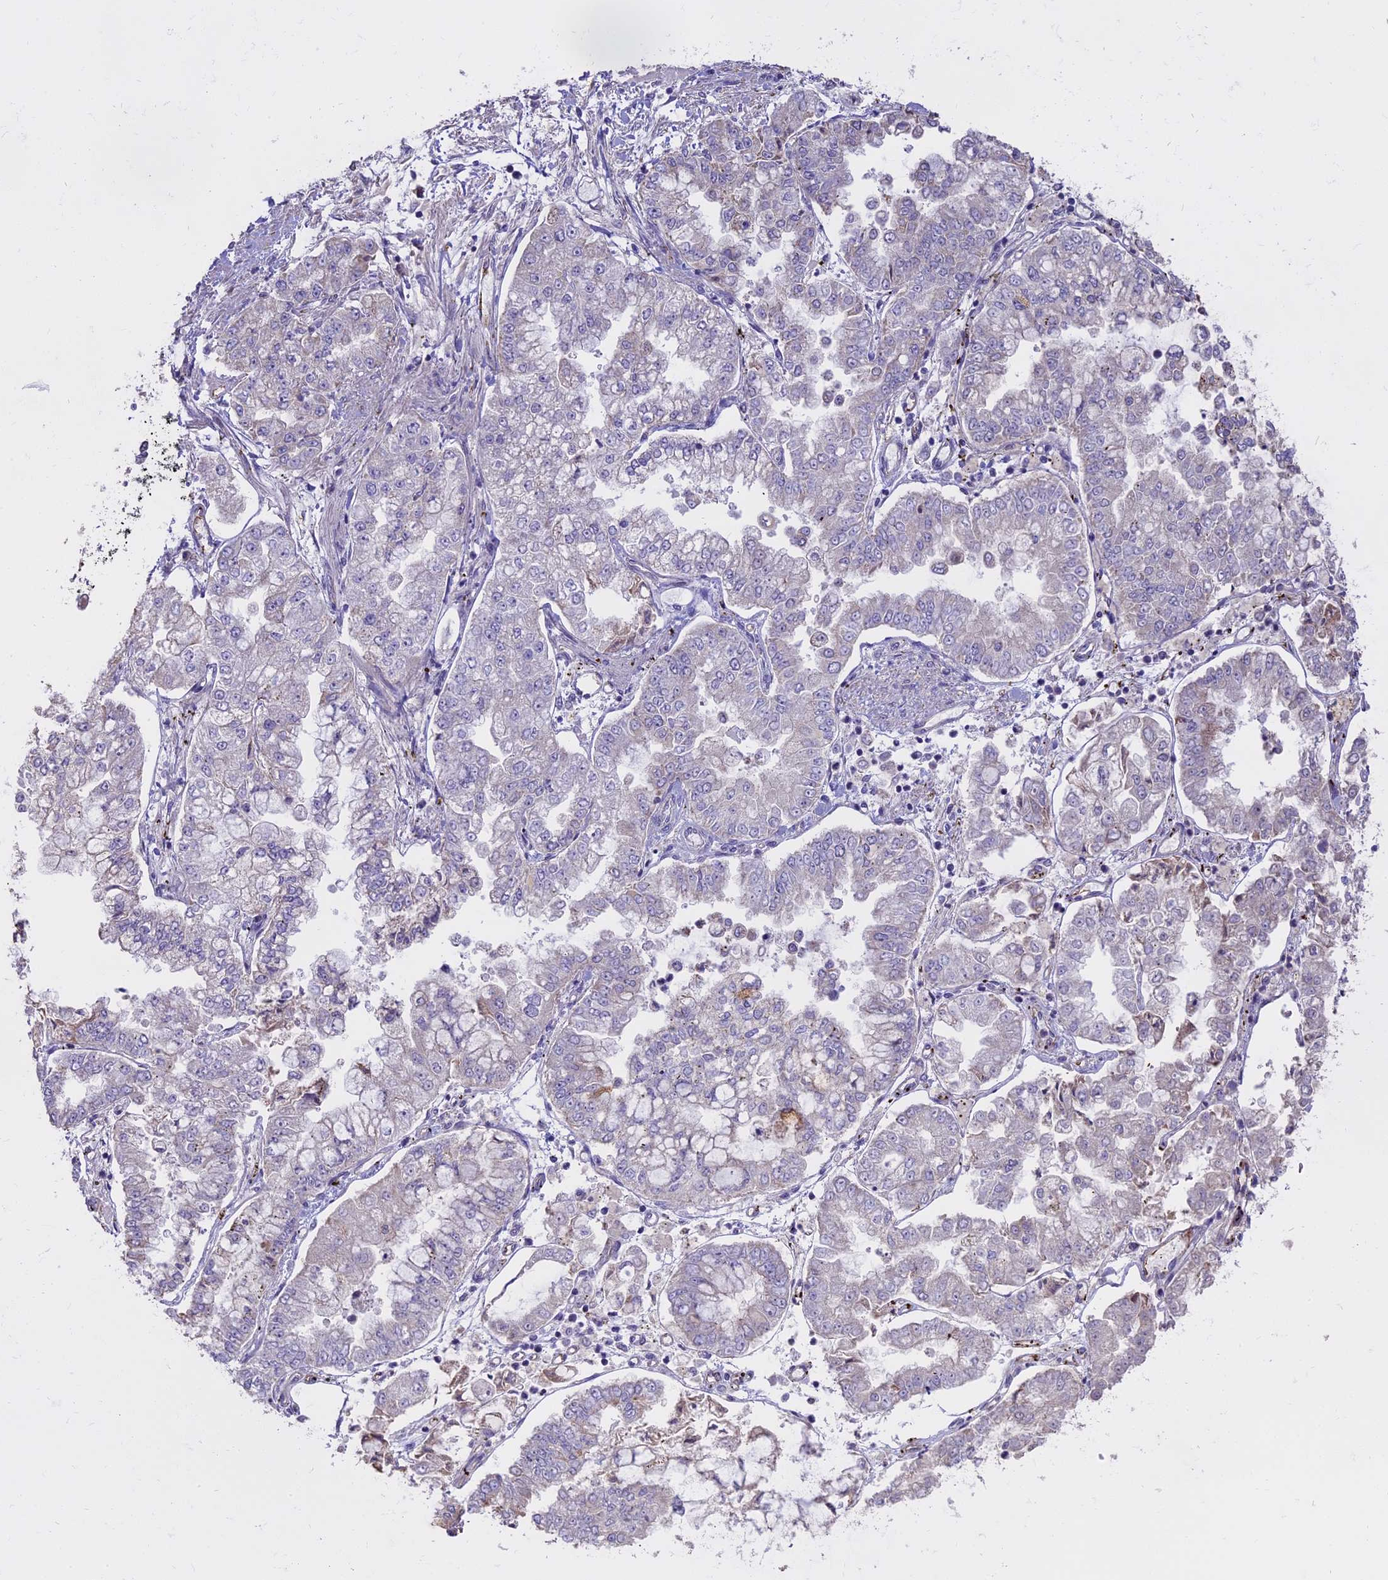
{"staining": {"intensity": "negative", "quantity": "none", "location": "none"}, "tissue": "stomach cancer", "cell_type": "Tumor cells", "image_type": "cancer", "snomed": [{"axis": "morphology", "description": "Adenocarcinoma, NOS"}, {"axis": "topography", "description": "Stomach"}], "caption": "Tumor cells show no significant protein expression in adenocarcinoma (stomach). (DAB (3,3'-diaminobenzidine) immunohistochemistry, high magnification).", "gene": "WFDC2", "patient": {"sex": "male", "age": 76}}